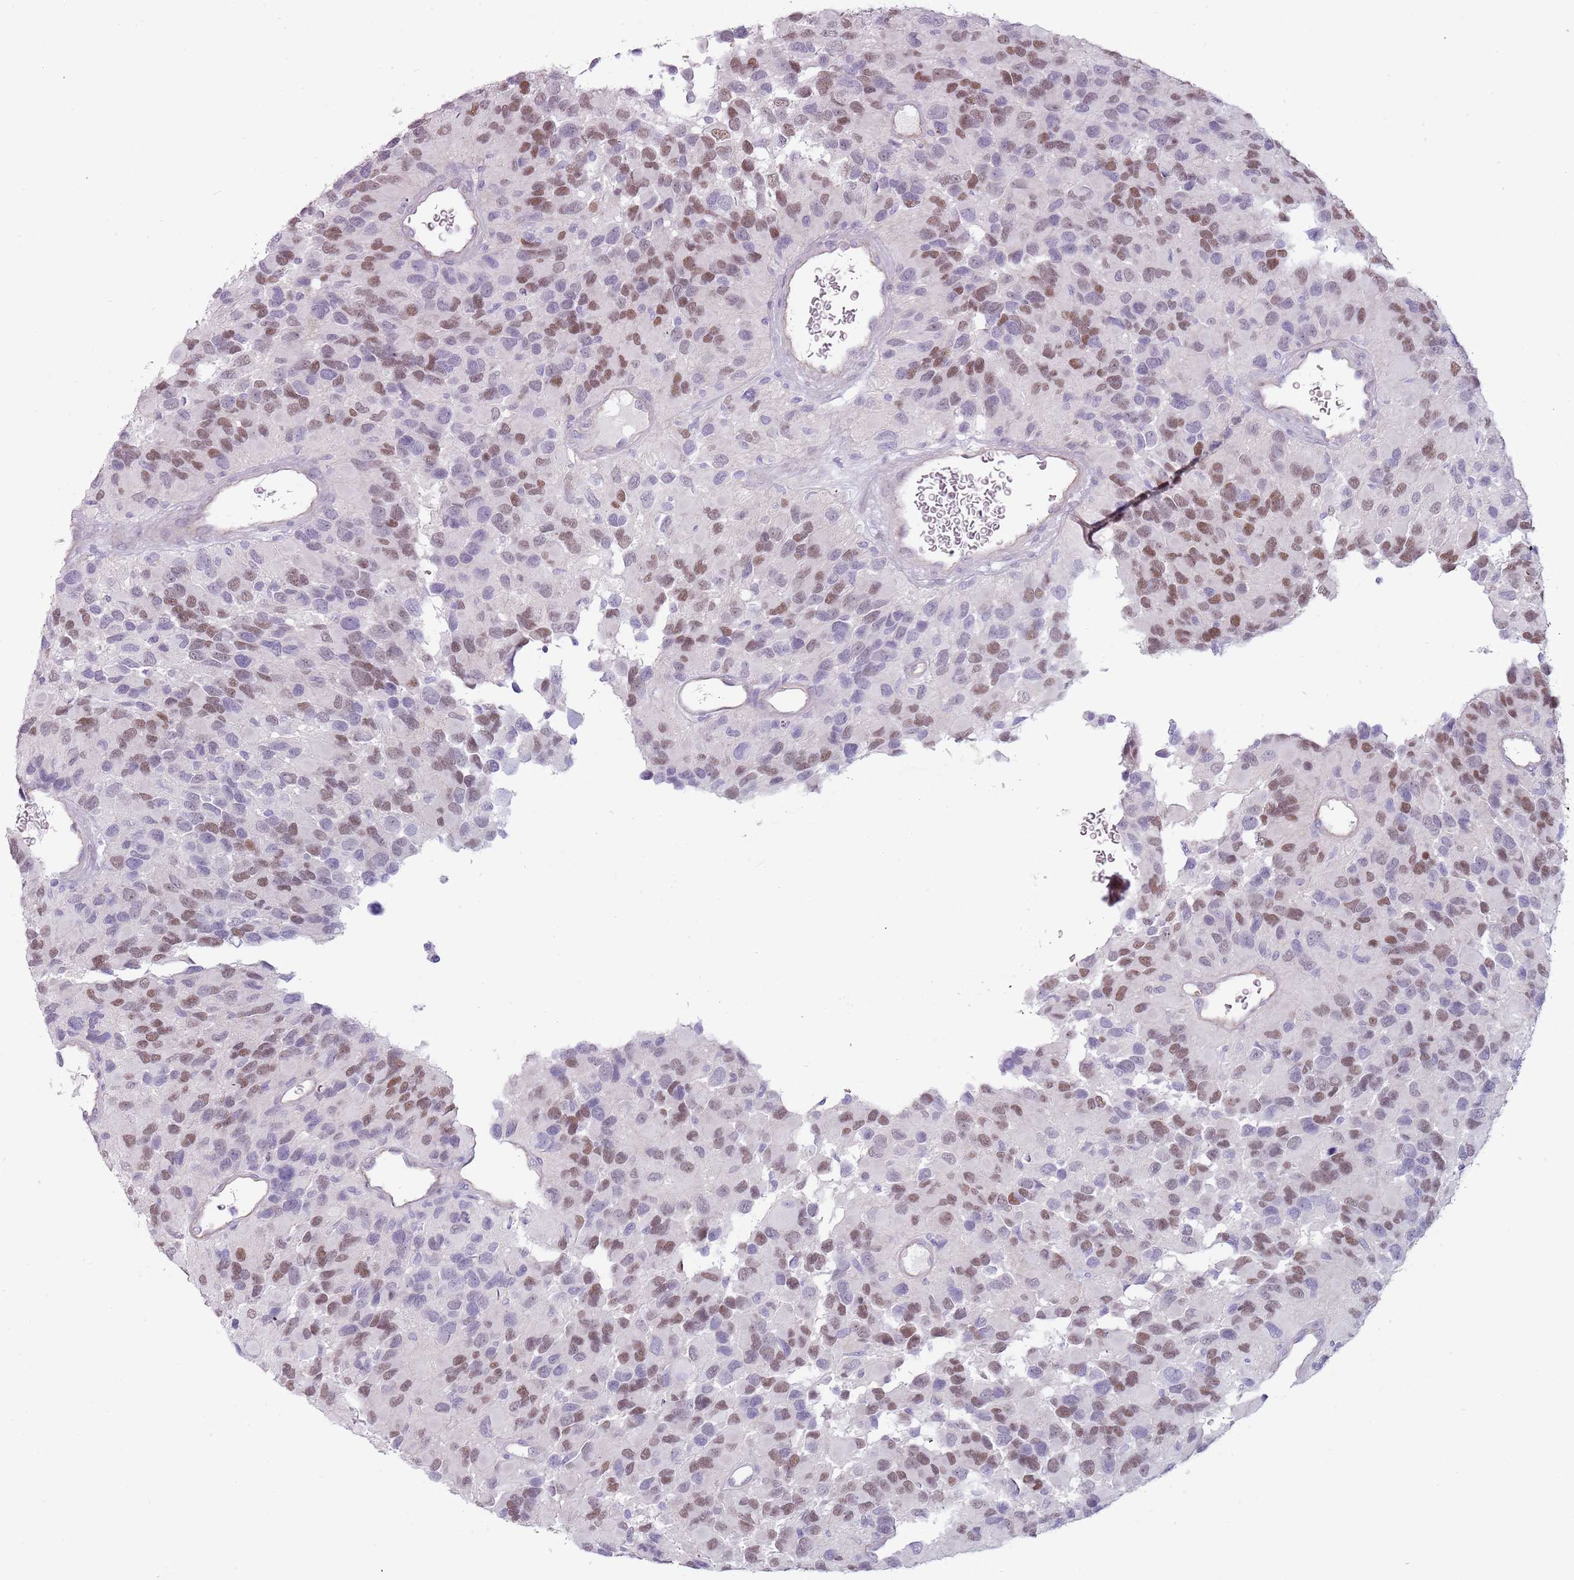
{"staining": {"intensity": "moderate", "quantity": "25%-75%", "location": "nuclear"}, "tissue": "glioma", "cell_type": "Tumor cells", "image_type": "cancer", "snomed": [{"axis": "morphology", "description": "Glioma, malignant, High grade"}, {"axis": "topography", "description": "Brain"}], "caption": "Immunohistochemical staining of glioma shows medium levels of moderate nuclear expression in approximately 25%-75% of tumor cells.", "gene": "RFX2", "patient": {"sex": "male", "age": 77}}